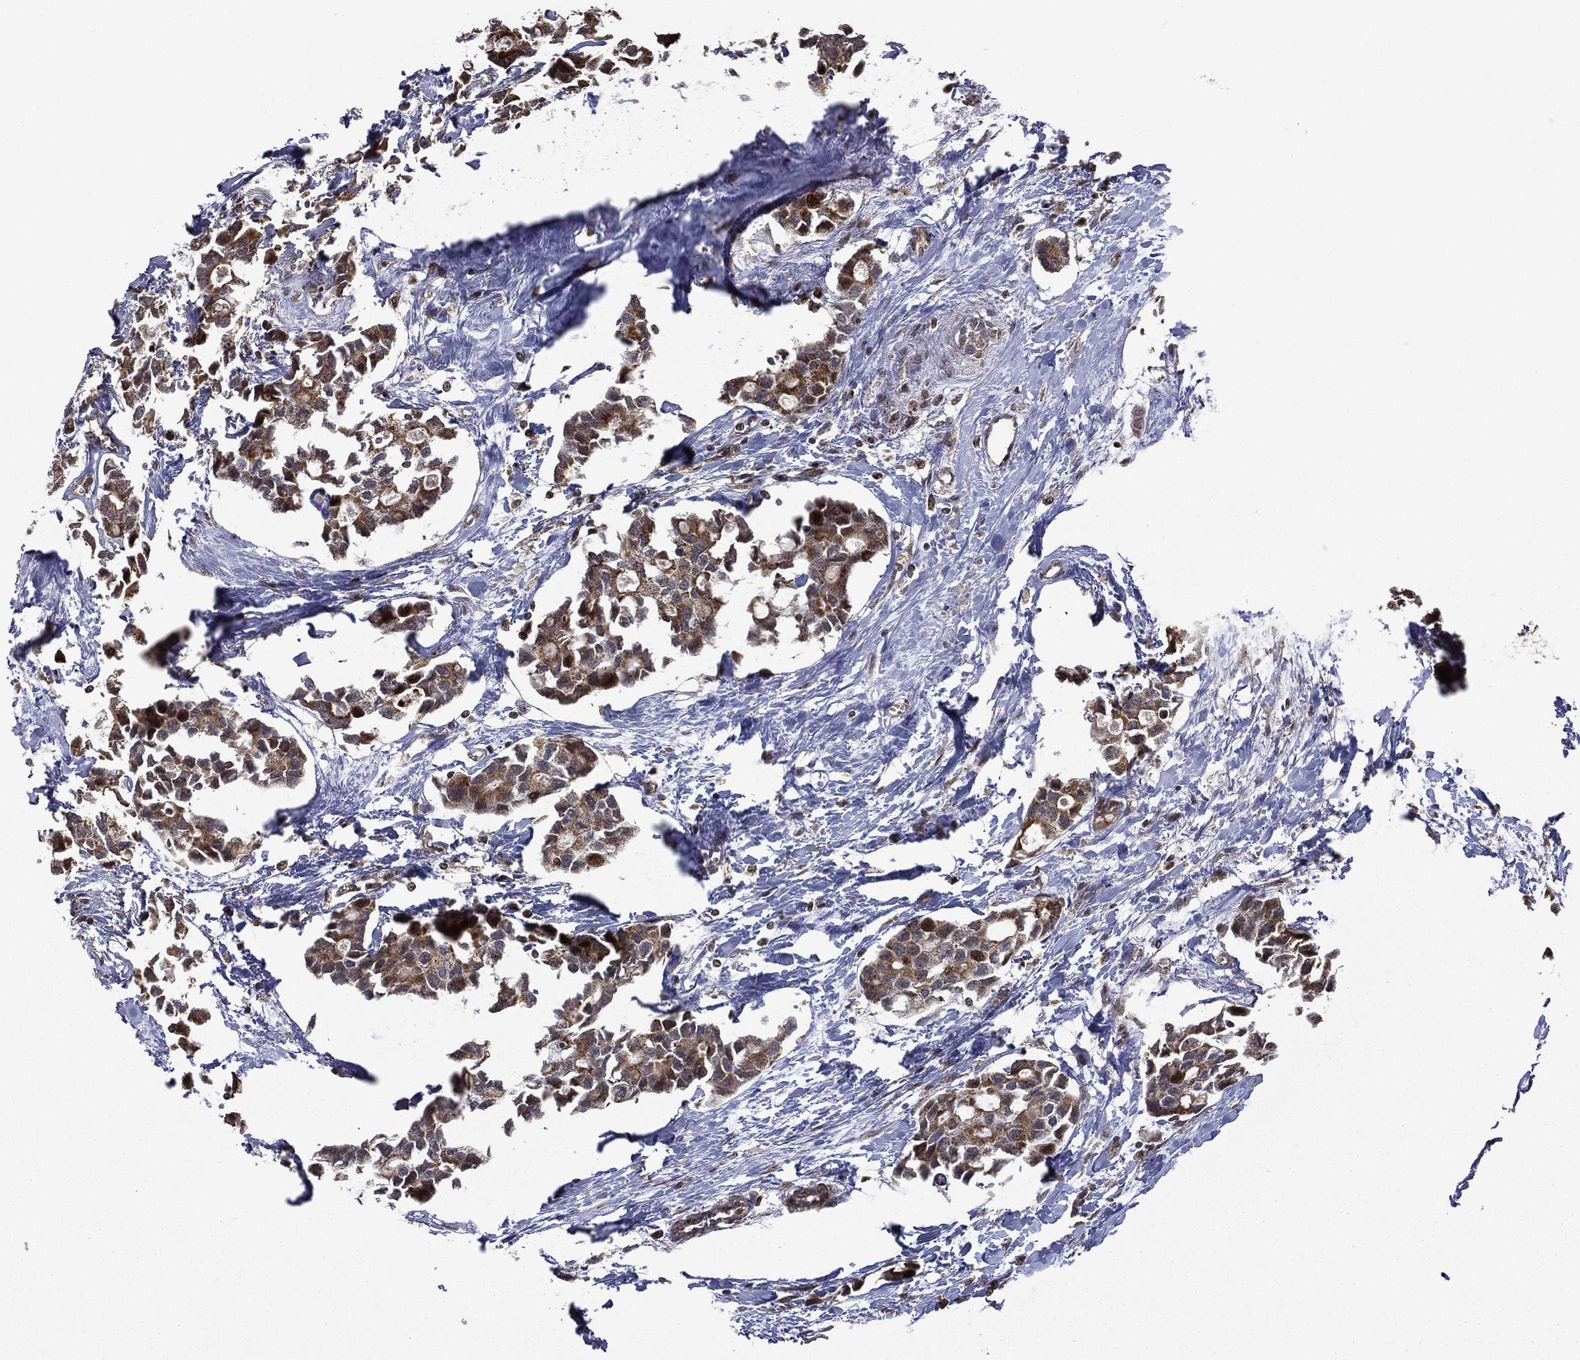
{"staining": {"intensity": "moderate", "quantity": ">75%", "location": "cytoplasmic/membranous"}, "tissue": "breast cancer", "cell_type": "Tumor cells", "image_type": "cancer", "snomed": [{"axis": "morphology", "description": "Duct carcinoma"}, {"axis": "topography", "description": "Breast"}], "caption": "Breast cancer (intraductal carcinoma) stained with DAB (3,3'-diaminobenzidine) IHC demonstrates medium levels of moderate cytoplasmic/membranous expression in about >75% of tumor cells.", "gene": "GIMAP6", "patient": {"sex": "female", "age": 83}}